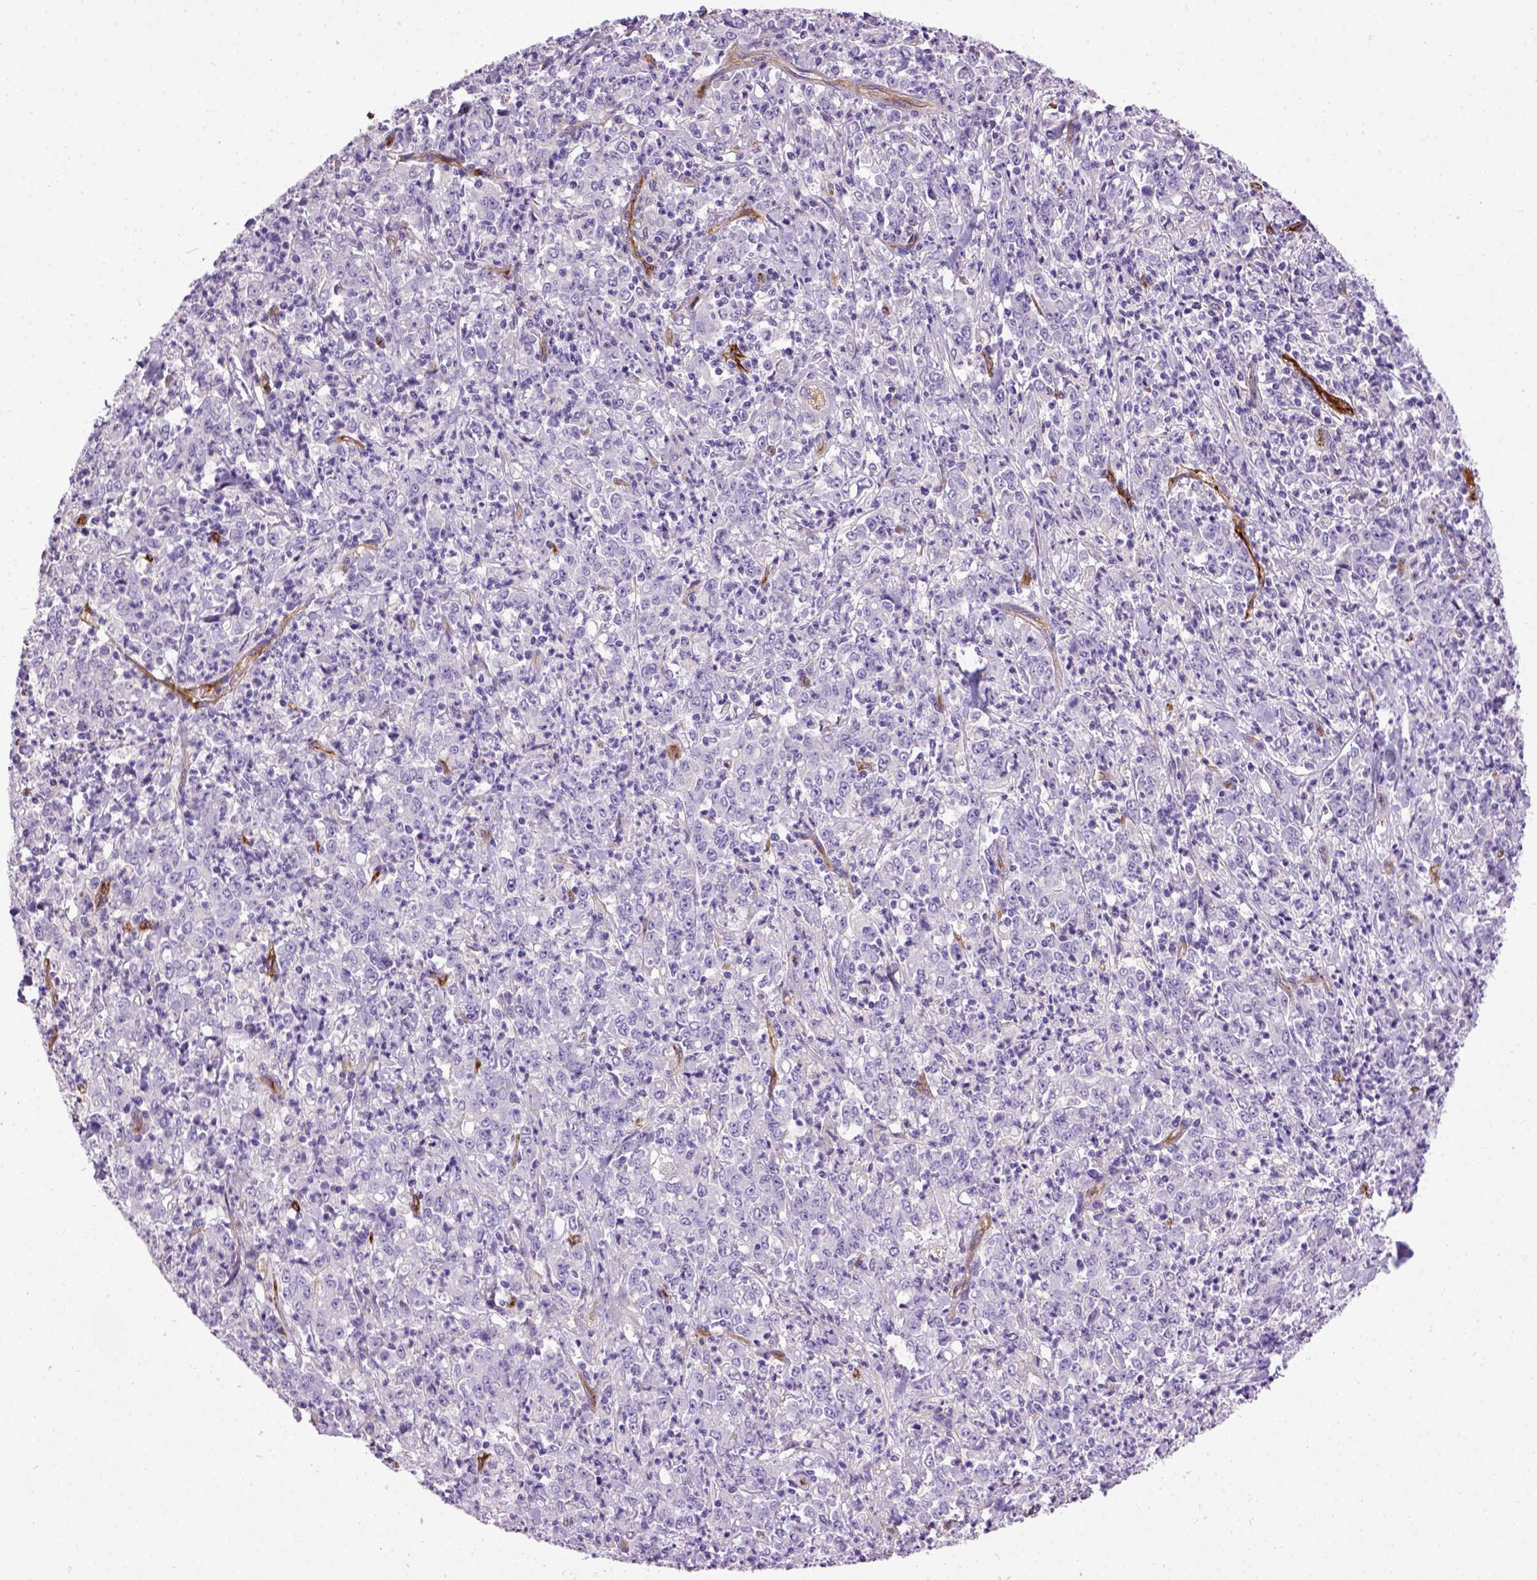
{"staining": {"intensity": "negative", "quantity": "none", "location": "none"}, "tissue": "stomach cancer", "cell_type": "Tumor cells", "image_type": "cancer", "snomed": [{"axis": "morphology", "description": "Adenocarcinoma, NOS"}, {"axis": "topography", "description": "Stomach, lower"}], "caption": "Stomach adenocarcinoma was stained to show a protein in brown. There is no significant expression in tumor cells.", "gene": "ENG", "patient": {"sex": "female", "age": 71}}